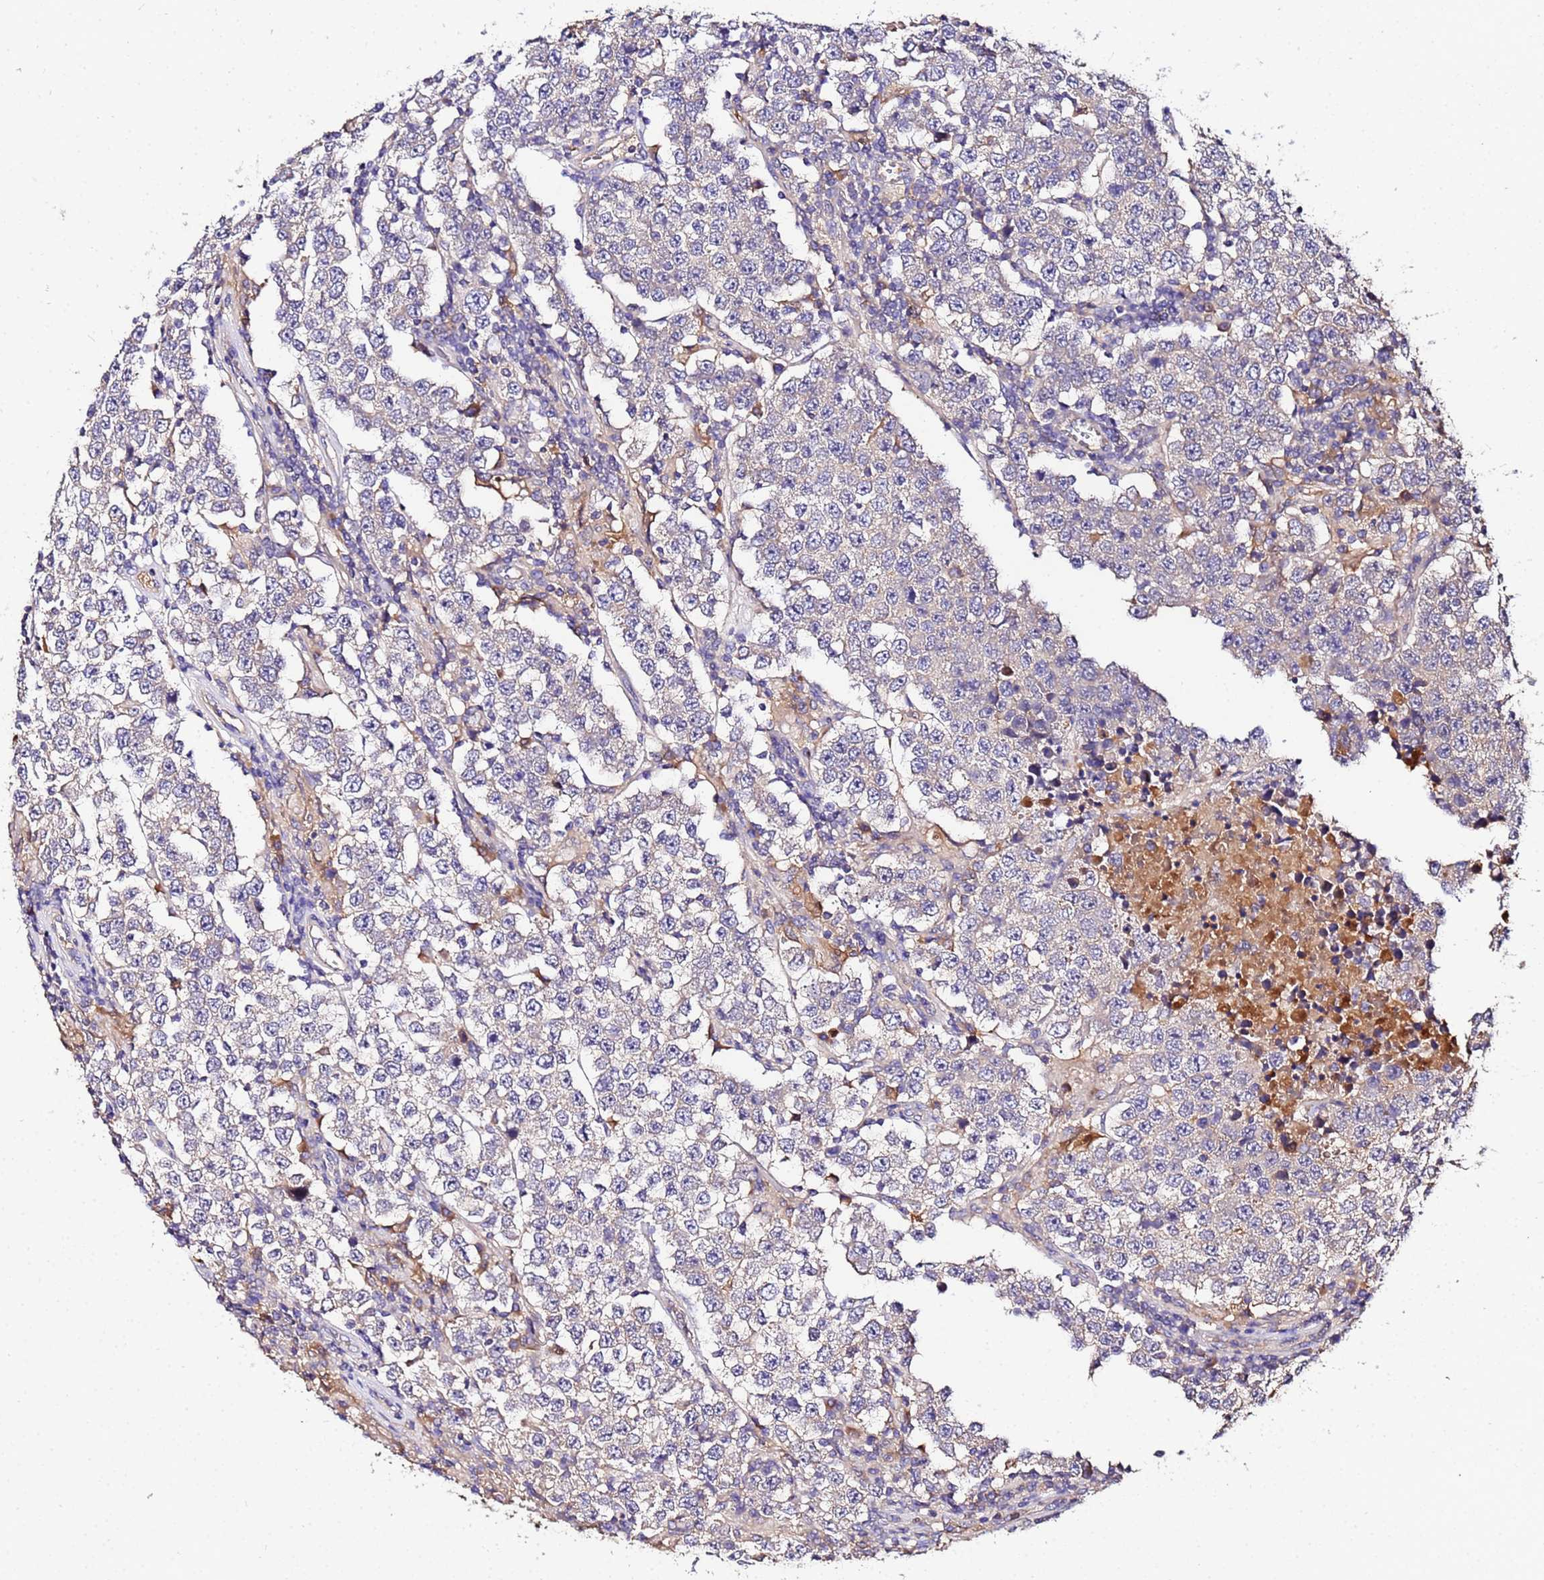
{"staining": {"intensity": "negative", "quantity": "none", "location": "none"}, "tissue": "testis cancer", "cell_type": "Tumor cells", "image_type": "cancer", "snomed": [{"axis": "morphology", "description": "Normal tissue, NOS"}, {"axis": "morphology", "description": "Urothelial carcinoma, High grade"}, {"axis": "morphology", "description": "Seminoma, NOS"}, {"axis": "morphology", "description": "Carcinoma, Embryonal, NOS"}, {"axis": "topography", "description": "Urinary bladder"}, {"axis": "topography", "description": "Testis"}], "caption": "Image shows no protein positivity in tumor cells of testis cancer (embryonal carcinoma) tissue.", "gene": "MTERF1", "patient": {"sex": "male", "age": 41}}